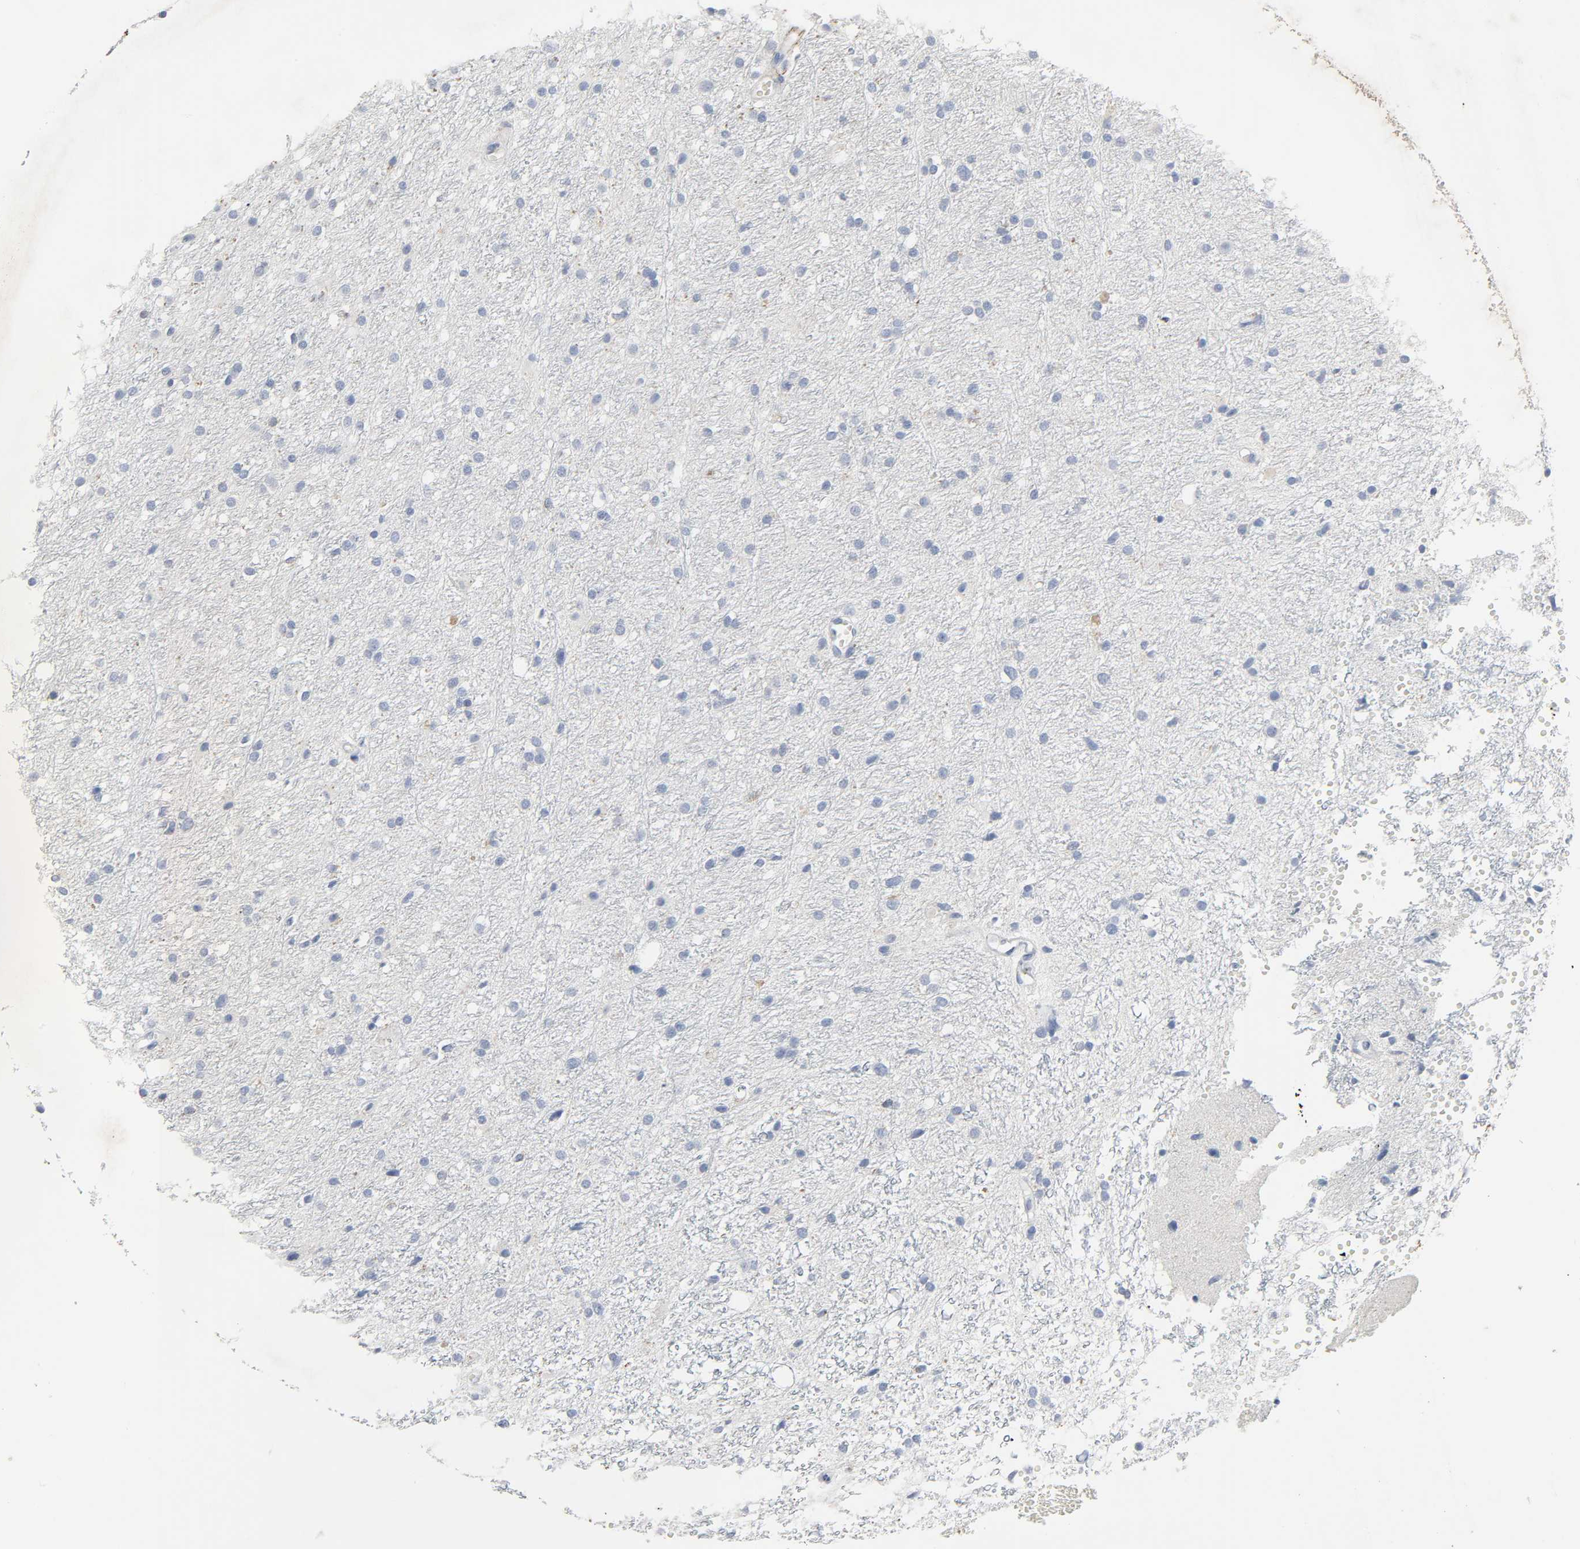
{"staining": {"intensity": "negative", "quantity": "none", "location": "none"}, "tissue": "glioma", "cell_type": "Tumor cells", "image_type": "cancer", "snomed": [{"axis": "morphology", "description": "Glioma, malignant, High grade"}, {"axis": "topography", "description": "Brain"}], "caption": "Immunohistochemical staining of human high-grade glioma (malignant) exhibits no significant positivity in tumor cells.", "gene": "FBLN5", "patient": {"sex": "female", "age": 59}}